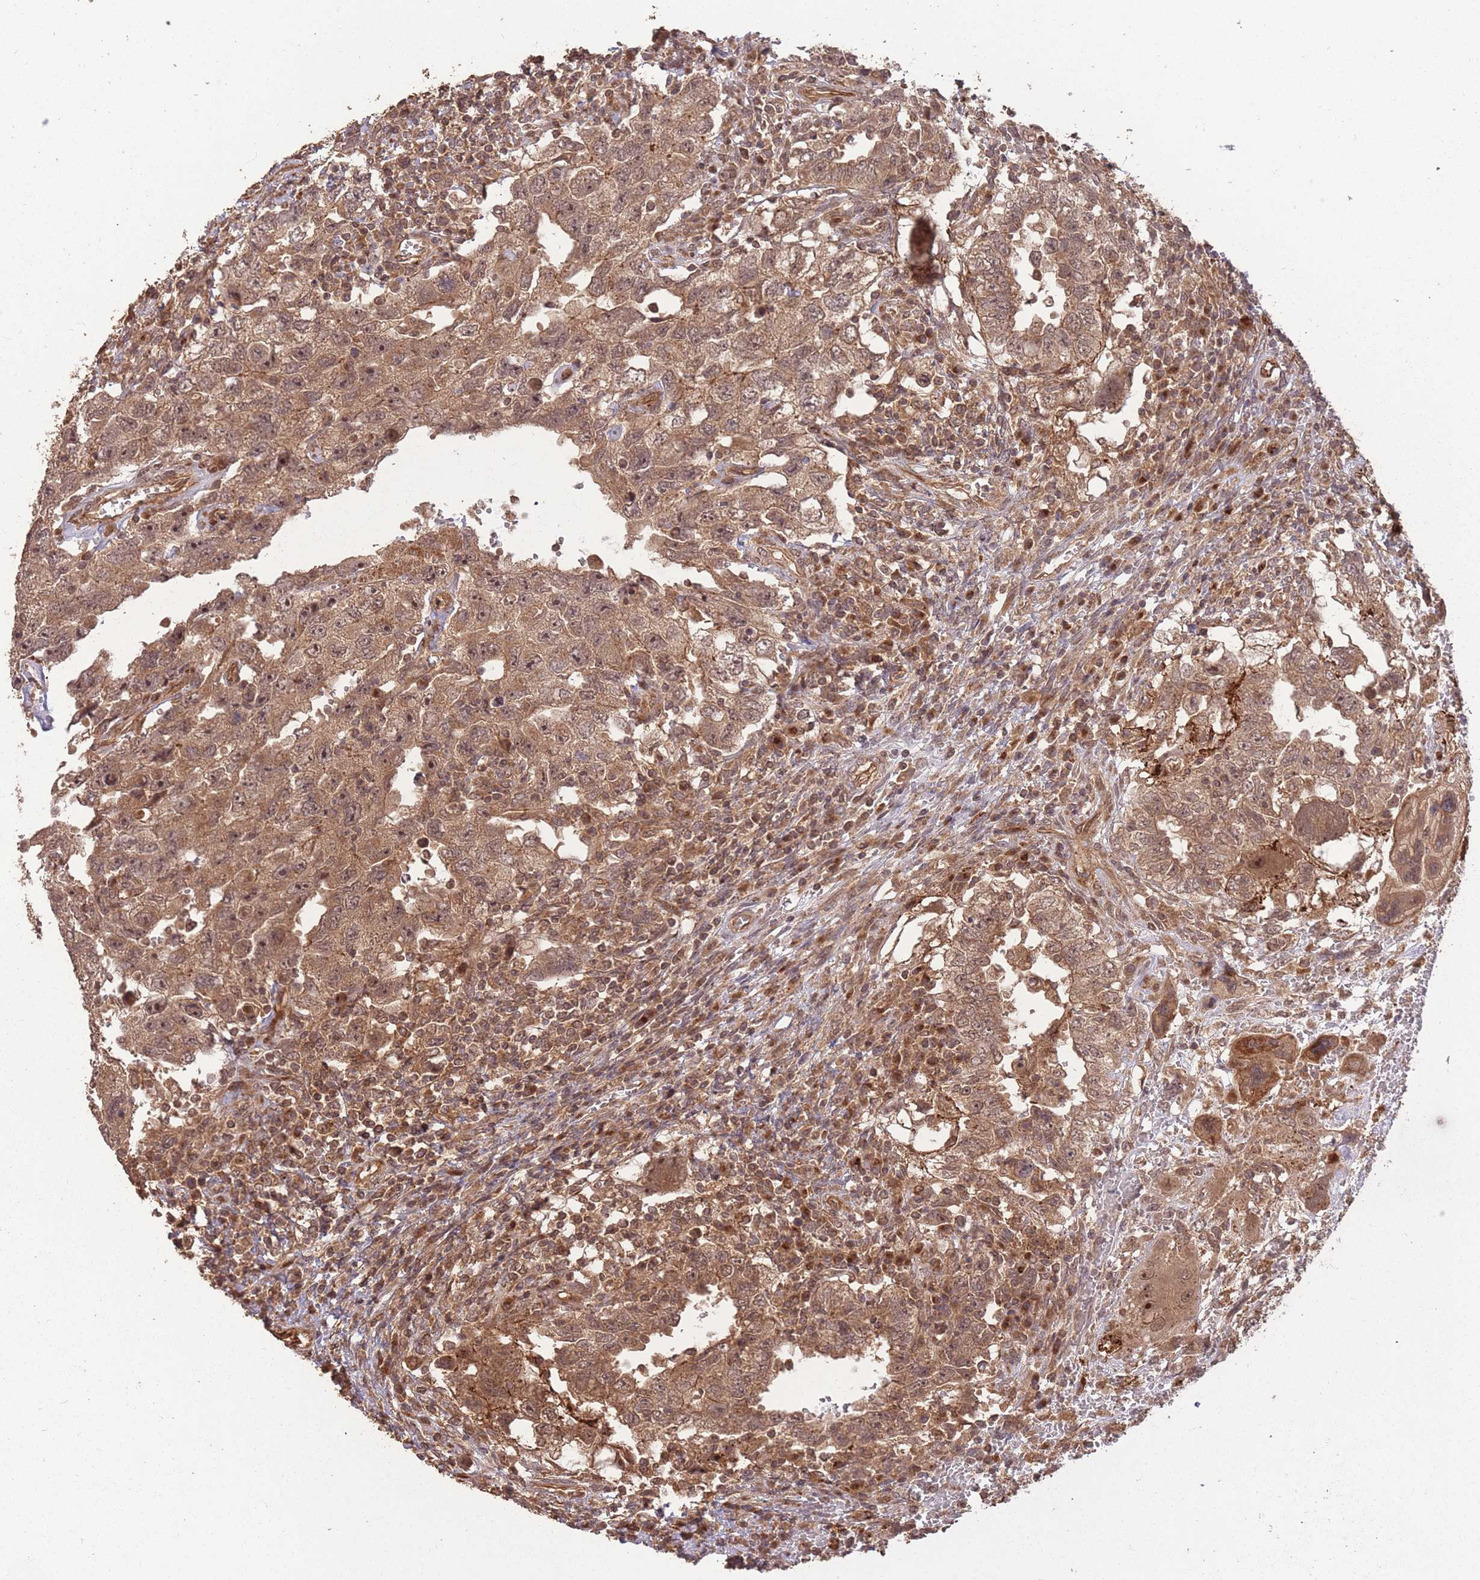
{"staining": {"intensity": "moderate", "quantity": ">75%", "location": "cytoplasmic/membranous,nuclear"}, "tissue": "testis cancer", "cell_type": "Tumor cells", "image_type": "cancer", "snomed": [{"axis": "morphology", "description": "Carcinoma, Embryonal, NOS"}, {"axis": "topography", "description": "Testis"}], "caption": "The image displays immunohistochemical staining of testis embryonal carcinoma. There is moderate cytoplasmic/membranous and nuclear positivity is present in approximately >75% of tumor cells.", "gene": "ERBB3", "patient": {"sex": "male", "age": 26}}